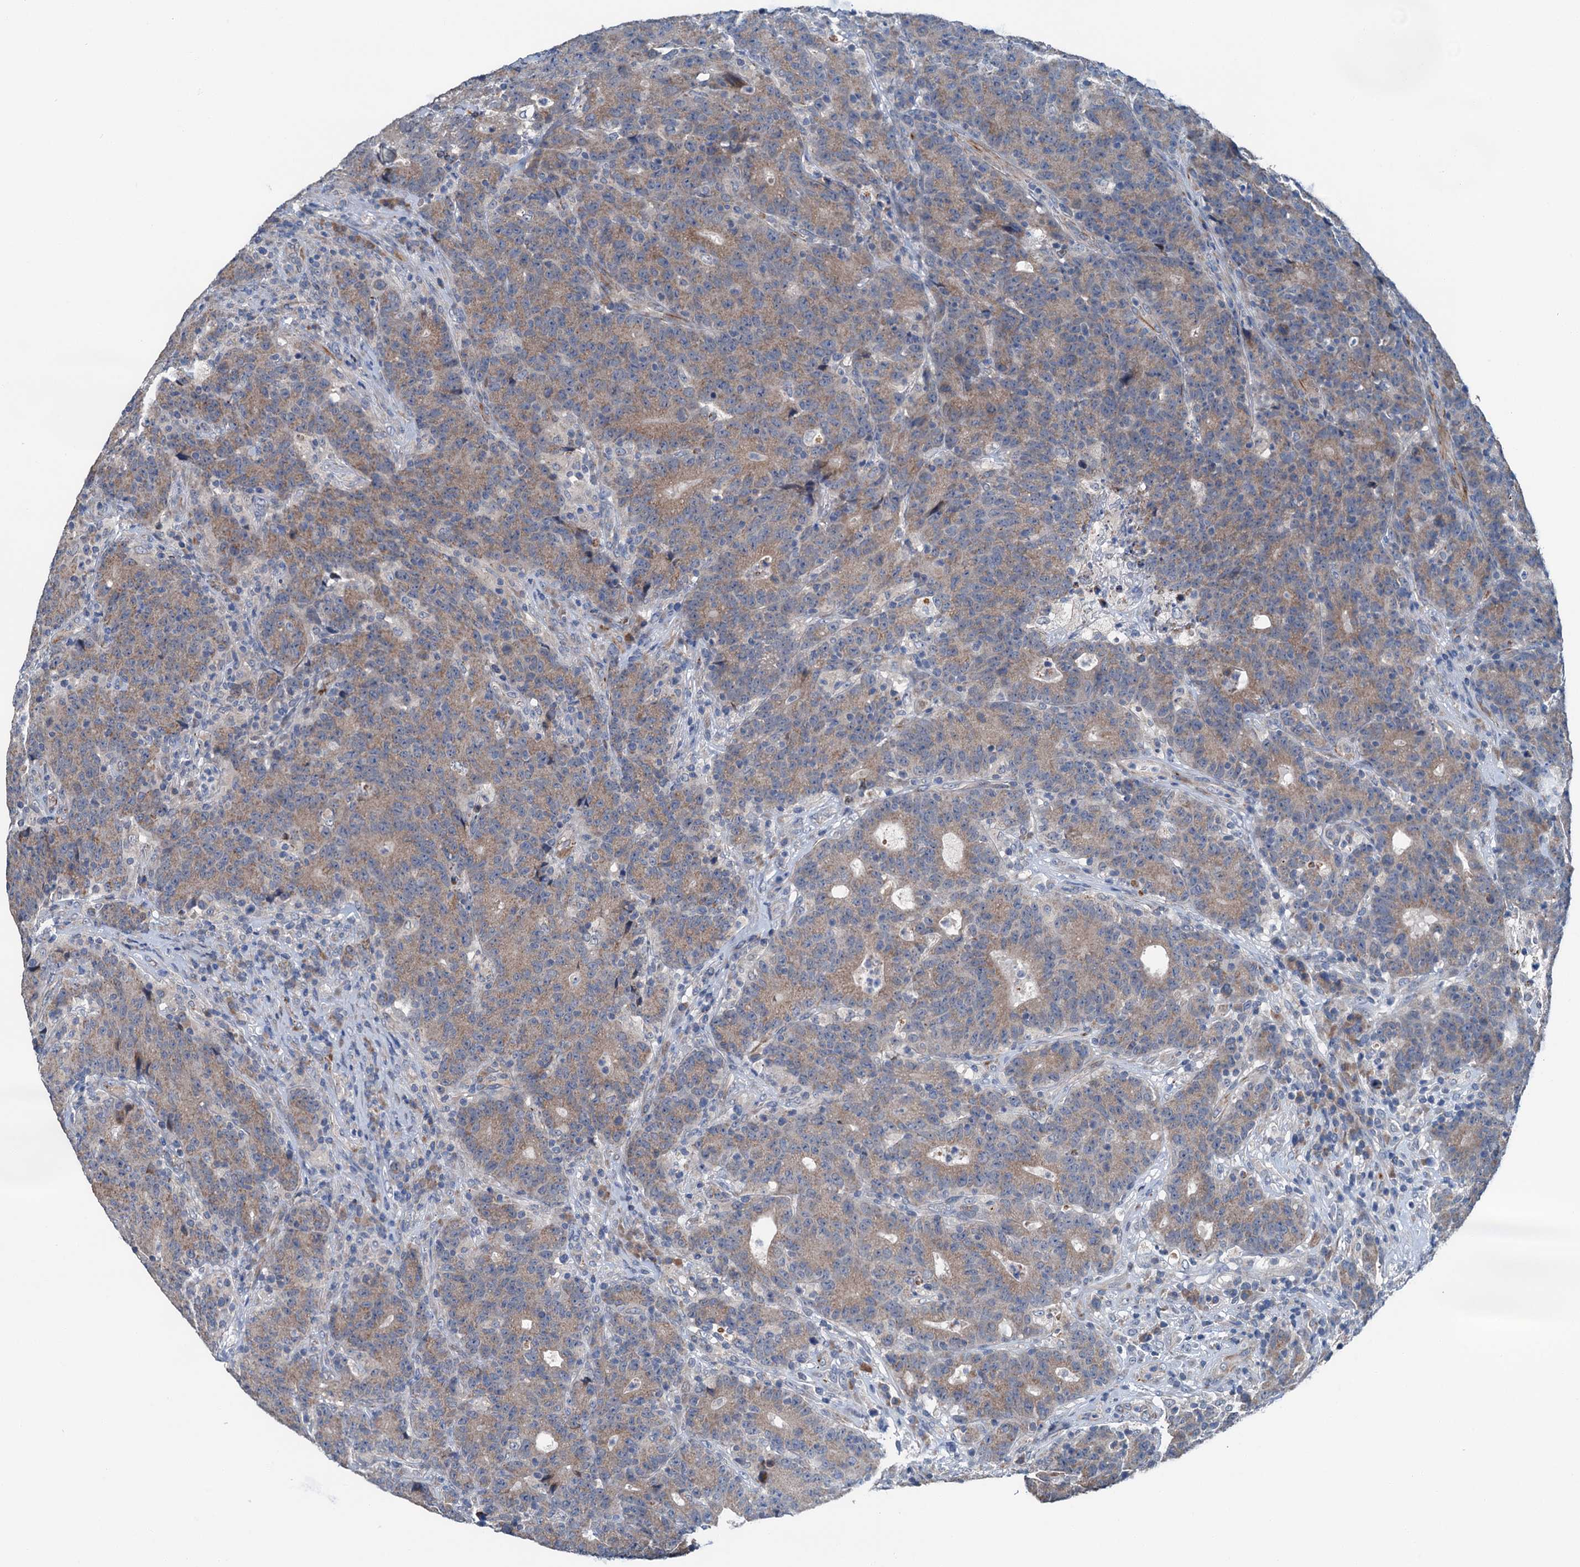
{"staining": {"intensity": "moderate", "quantity": ">75%", "location": "cytoplasmic/membranous"}, "tissue": "colorectal cancer", "cell_type": "Tumor cells", "image_type": "cancer", "snomed": [{"axis": "morphology", "description": "Adenocarcinoma, NOS"}, {"axis": "topography", "description": "Colon"}], "caption": "The image displays immunohistochemical staining of adenocarcinoma (colorectal). There is moderate cytoplasmic/membranous staining is identified in approximately >75% of tumor cells. Using DAB (brown) and hematoxylin (blue) stains, captured at high magnification using brightfield microscopy.", "gene": "ELAC1", "patient": {"sex": "female", "age": 75}}